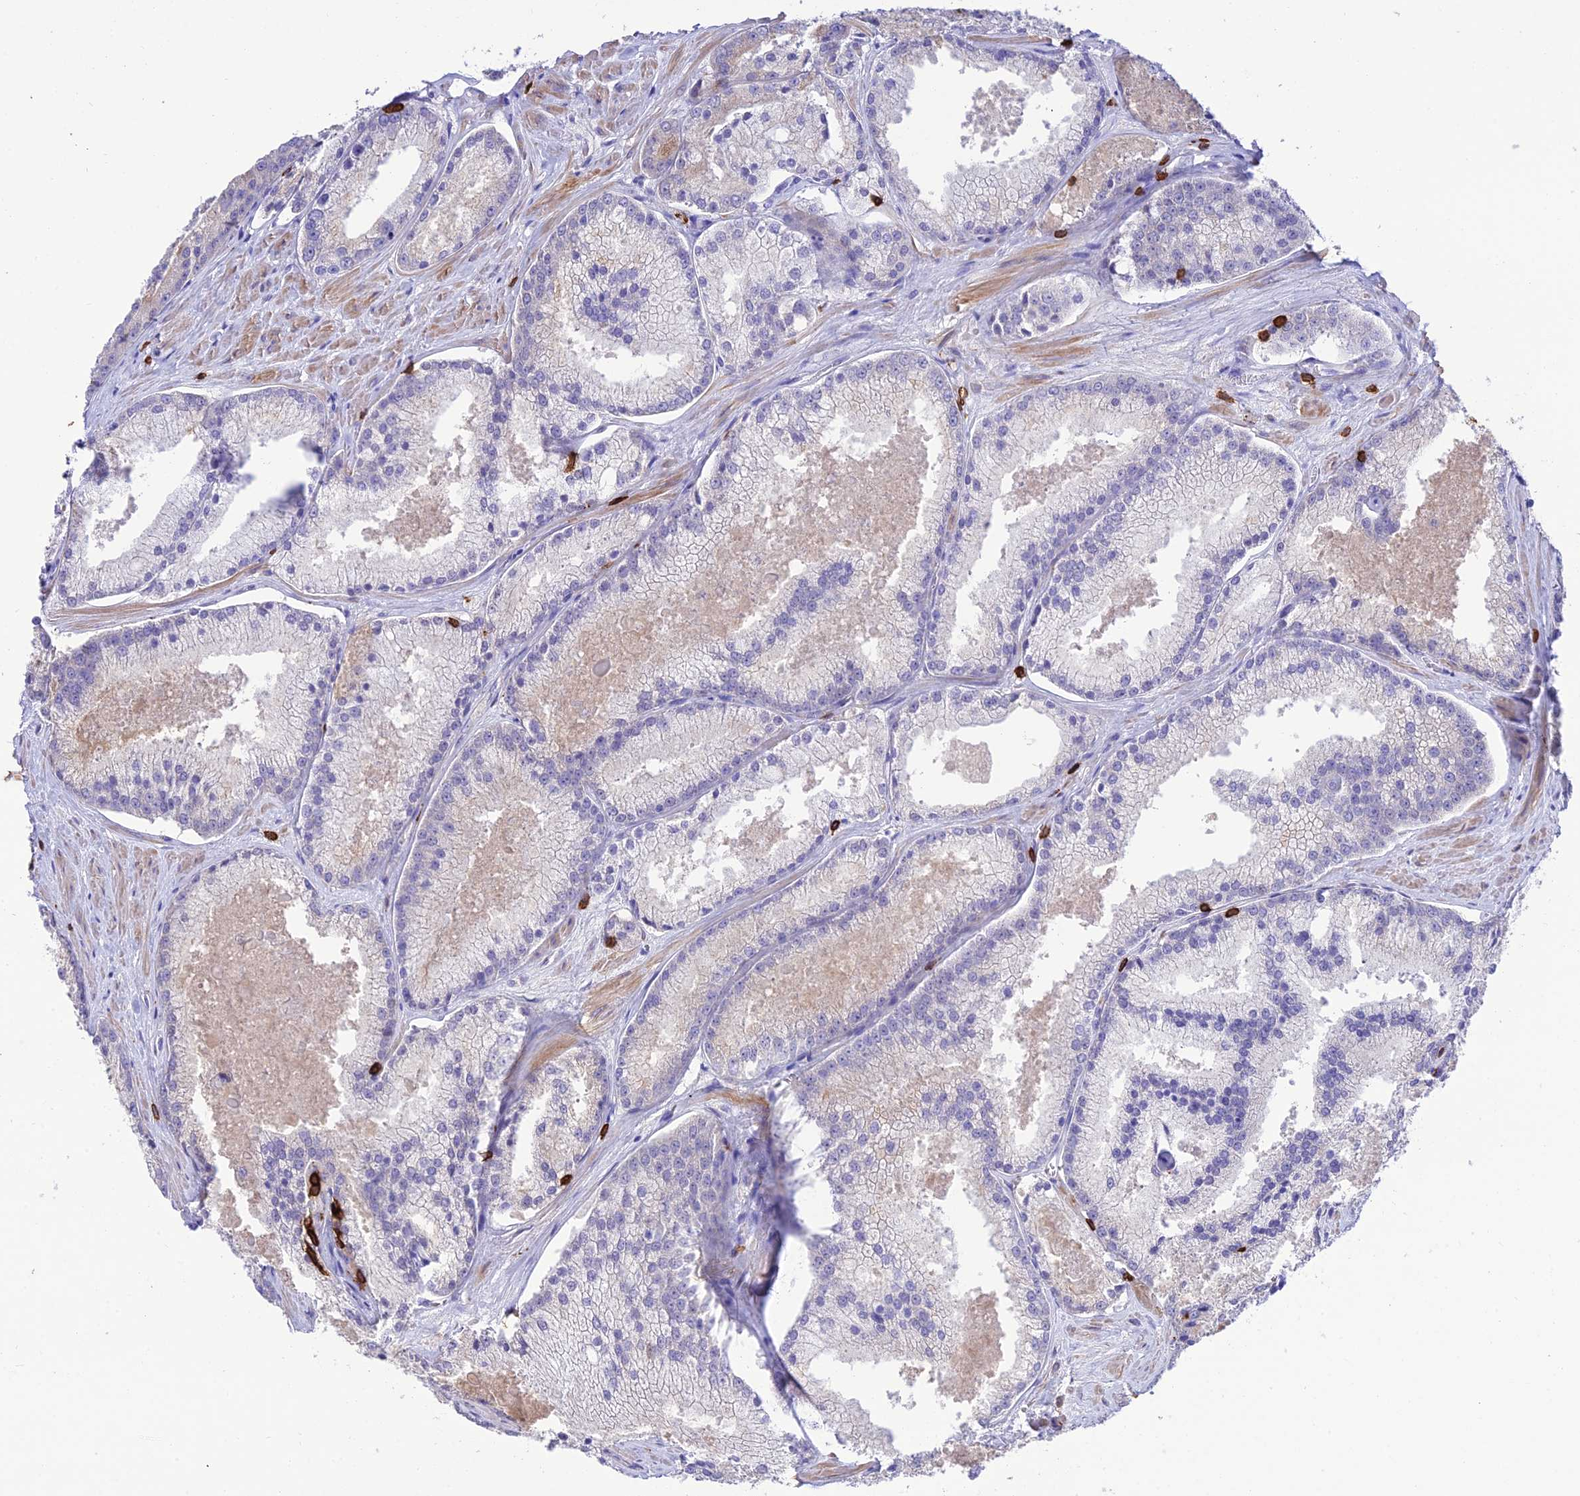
{"staining": {"intensity": "negative", "quantity": "none", "location": "none"}, "tissue": "prostate cancer", "cell_type": "Tumor cells", "image_type": "cancer", "snomed": [{"axis": "morphology", "description": "Adenocarcinoma, High grade"}, {"axis": "topography", "description": "Prostate"}], "caption": "Tumor cells show no significant positivity in prostate cancer (adenocarcinoma (high-grade)).", "gene": "PTPRCAP", "patient": {"sex": "male", "age": 61}}